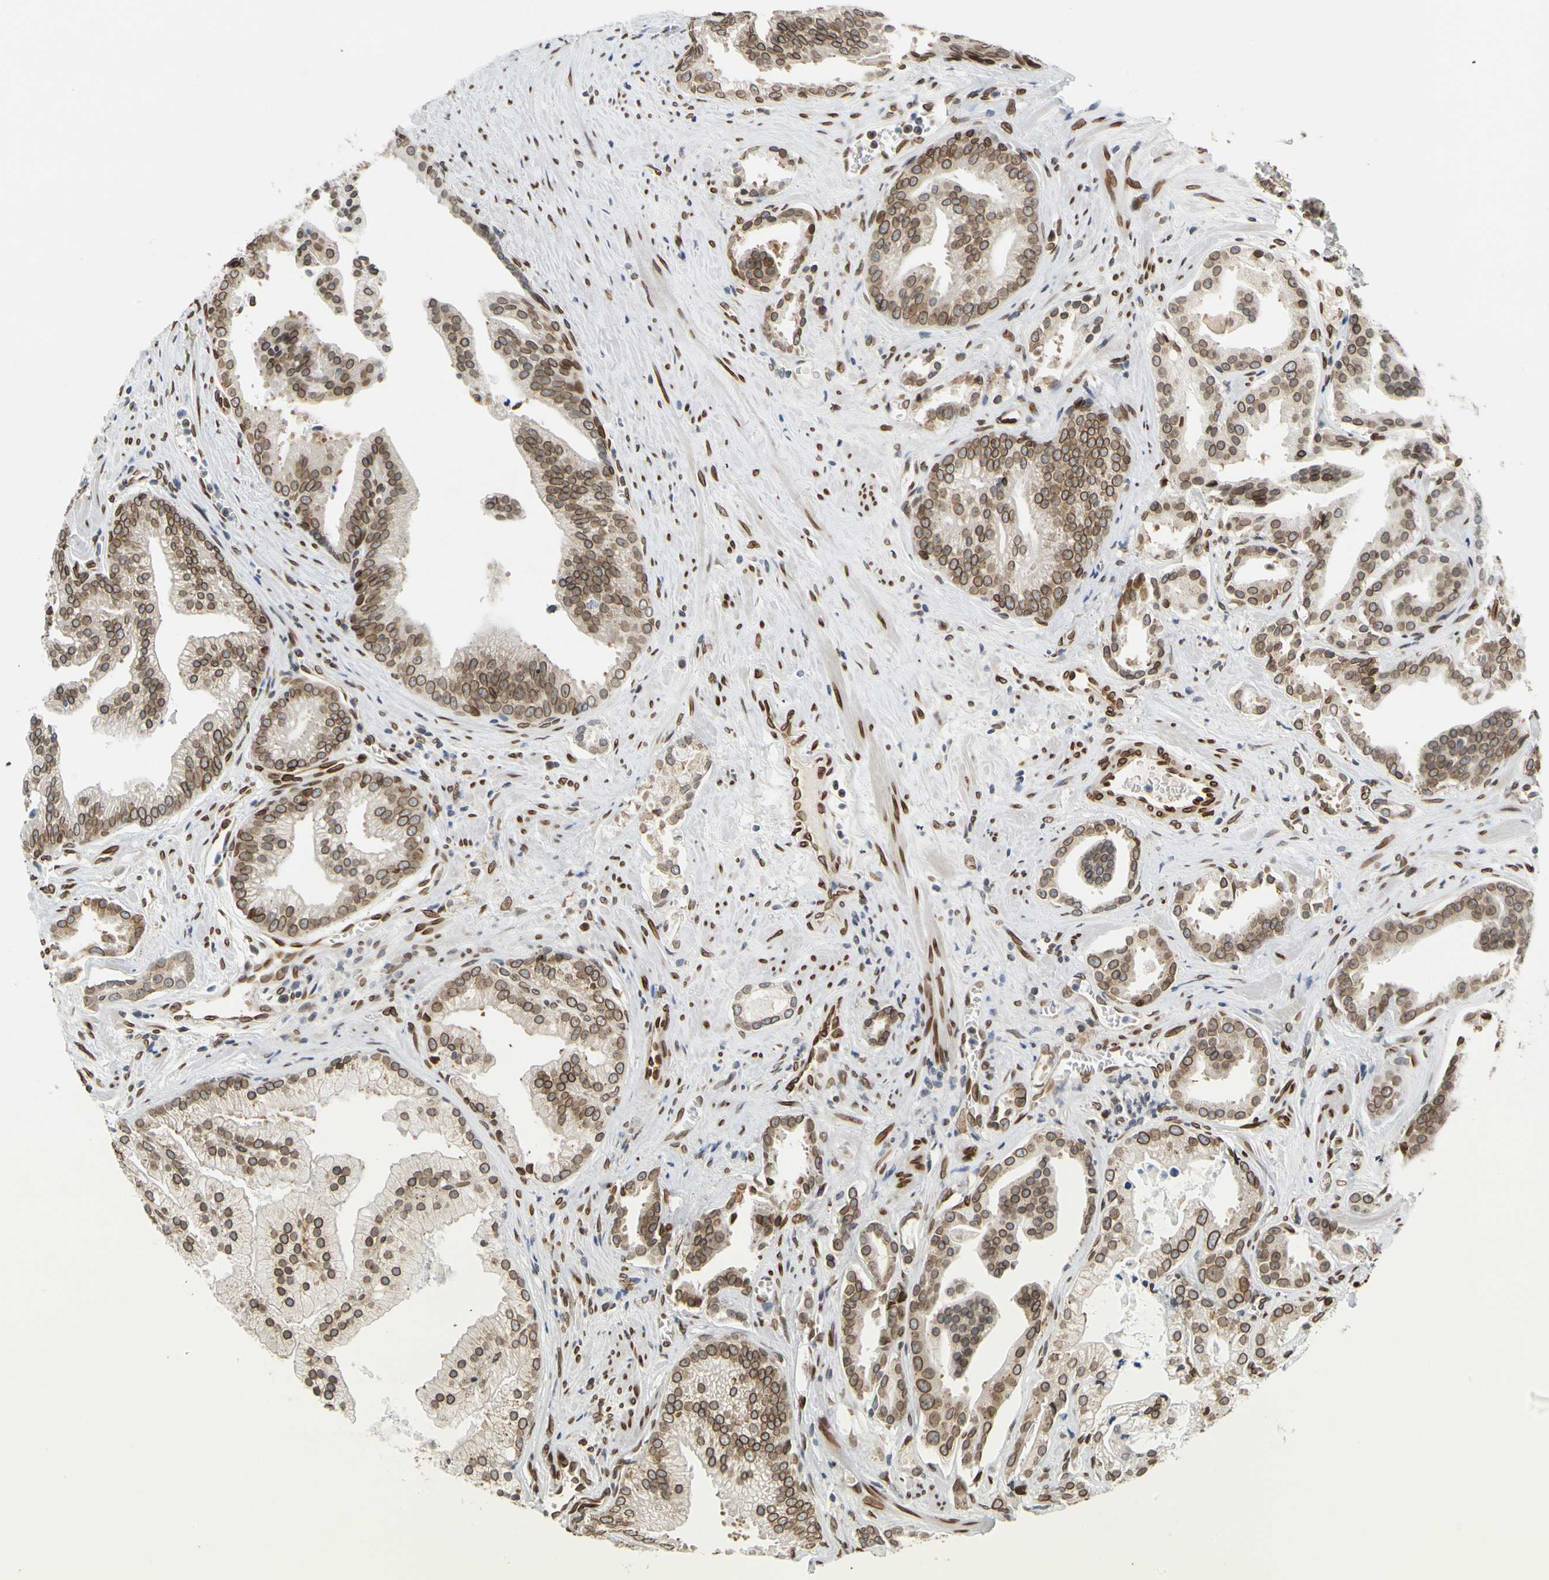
{"staining": {"intensity": "strong", "quantity": ">75%", "location": "cytoplasmic/membranous,nuclear"}, "tissue": "prostate cancer", "cell_type": "Tumor cells", "image_type": "cancer", "snomed": [{"axis": "morphology", "description": "Adenocarcinoma, High grade"}, {"axis": "topography", "description": "Prostate"}], "caption": "High-grade adenocarcinoma (prostate) stained with a brown dye demonstrates strong cytoplasmic/membranous and nuclear positive expression in about >75% of tumor cells.", "gene": "SUN1", "patient": {"sex": "male", "age": 67}}